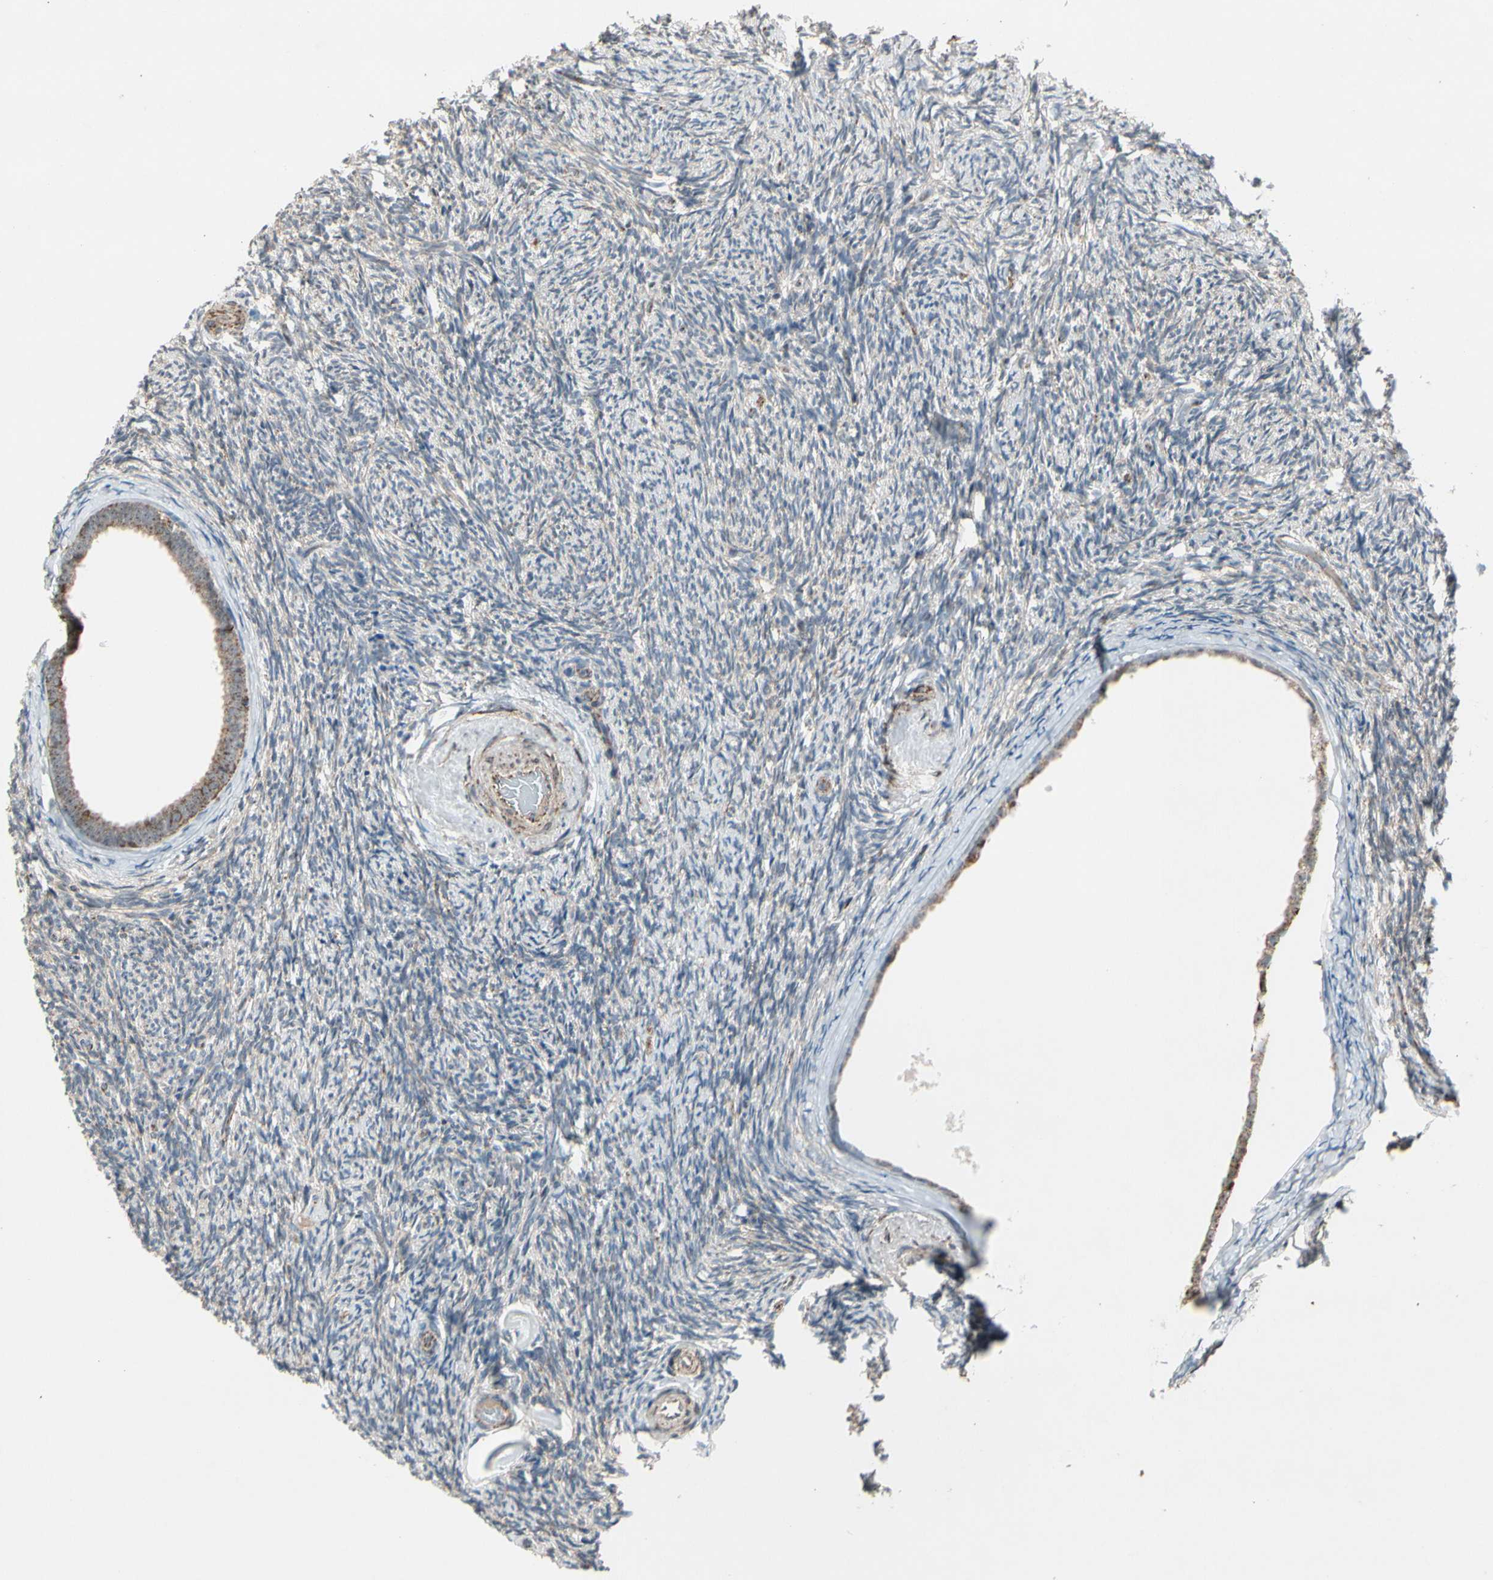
{"staining": {"intensity": "moderate", "quantity": ">75%", "location": "cytoplasmic/membranous"}, "tissue": "ovary", "cell_type": "Follicle cells", "image_type": "normal", "snomed": [{"axis": "morphology", "description": "Normal tissue, NOS"}, {"axis": "topography", "description": "Ovary"}], "caption": "Protein expression analysis of unremarkable ovary demonstrates moderate cytoplasmic/membranous positivity in about >75% of follicle cells. (Brightfield microscopy of DAB IHC at high magnification).", "gene": "CPT1A", "patient": {"sex": "female", "age": 60}}